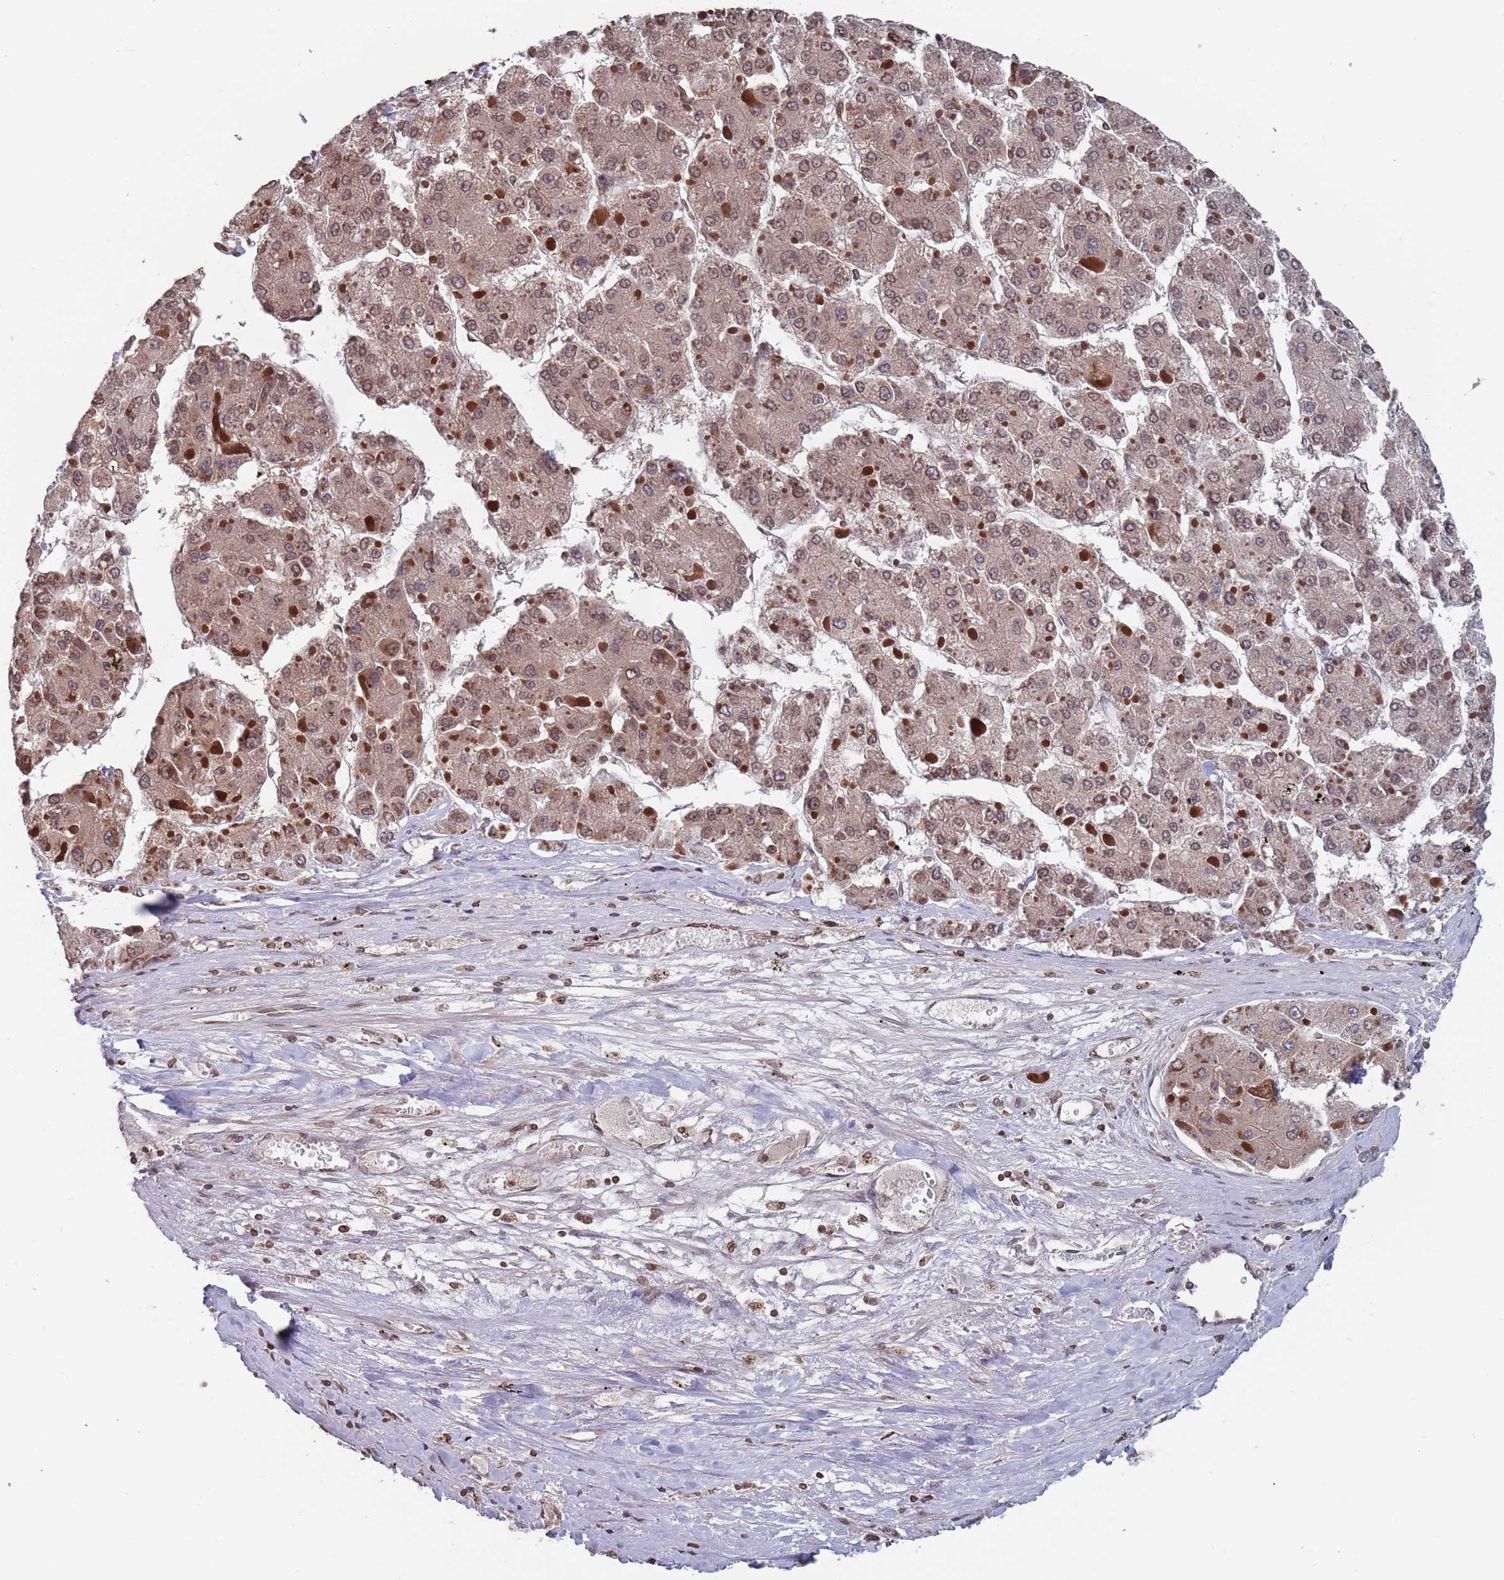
{"staining": {"intensity": "moderate", "quantity": ">75%", "location": "cytoplasmic/membranous,nuclear"}, "tissue": "liver cancer", "cell_type": "Tumor cells", "image_type": "cancer", "snomed": [{"axis": "morphology", "description": "Carcinoma, Hepatocellular, NOS"}, {"axis": "topography", "description": "Liver"}], "caption": "Liver cancer (hepatocellular carcinoma) stained with immunohistochemistry exhibits moderate cytoplasmic/membranous and nuclear expression in approximately >75% of tumor cells.", "gene": "SDHAF3", "patient": {"sex": "female", "age": 73}}